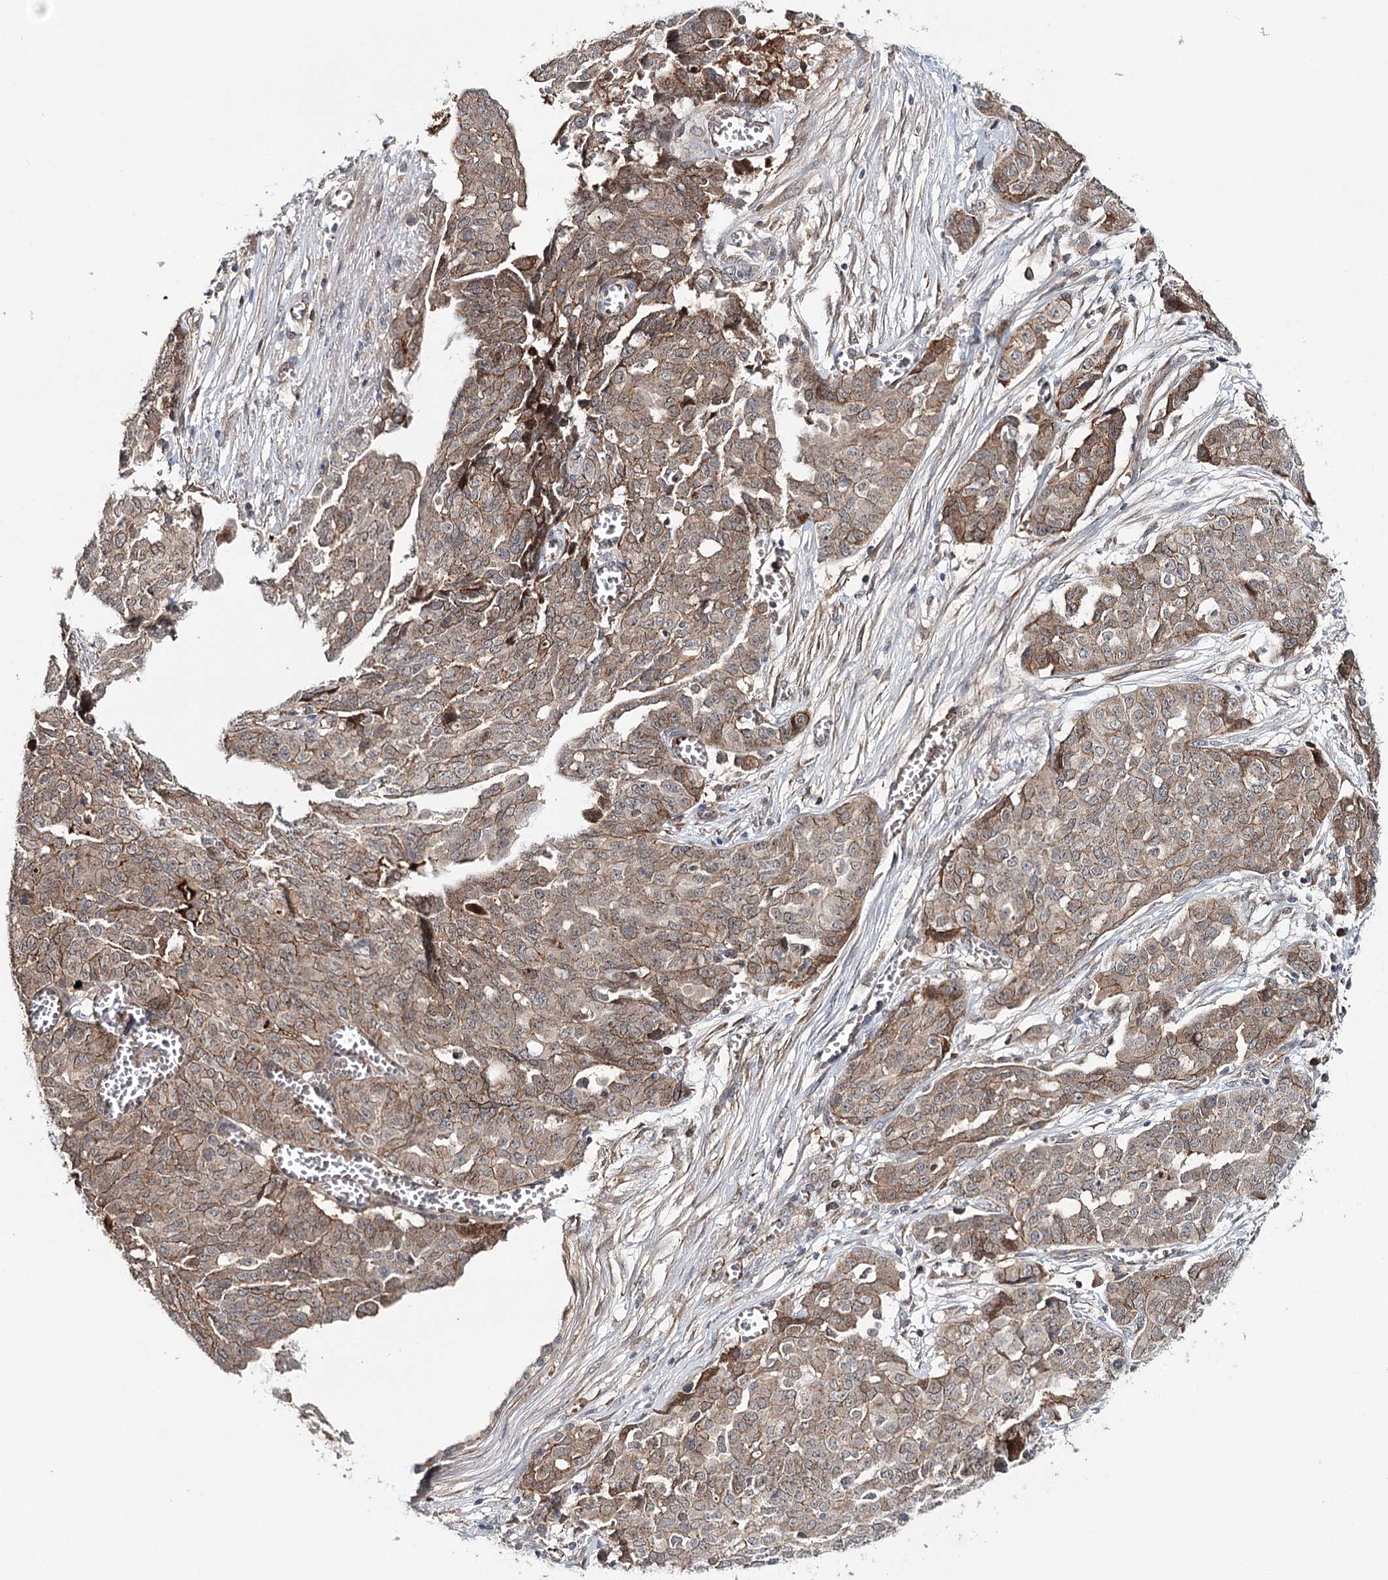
{"staining": {"intensity": "moderate", "quantity": "25%-75%", "location": "cytoplasmic/membranous"}, "tissue": "ovarian cancer", "cell_type": "Tumor cells", "image_type": "cancer", "snomed": [{"axis": "morphology", "description": "Cystadenocarcinoma, serous, NOS"}, {"axis": "topography", "description": "Soft tissue"}, {"axis": "topography", "description": "Ovary"}], "caption": "The micrograph displays a brown stain indicating the presence of a protein in the cytoplasmic/membranous of tumor cells in serous cystadenocarcinoma (ovarian).", "gene": "PKP4", "patient": {"sex": "female", "age": 57}}